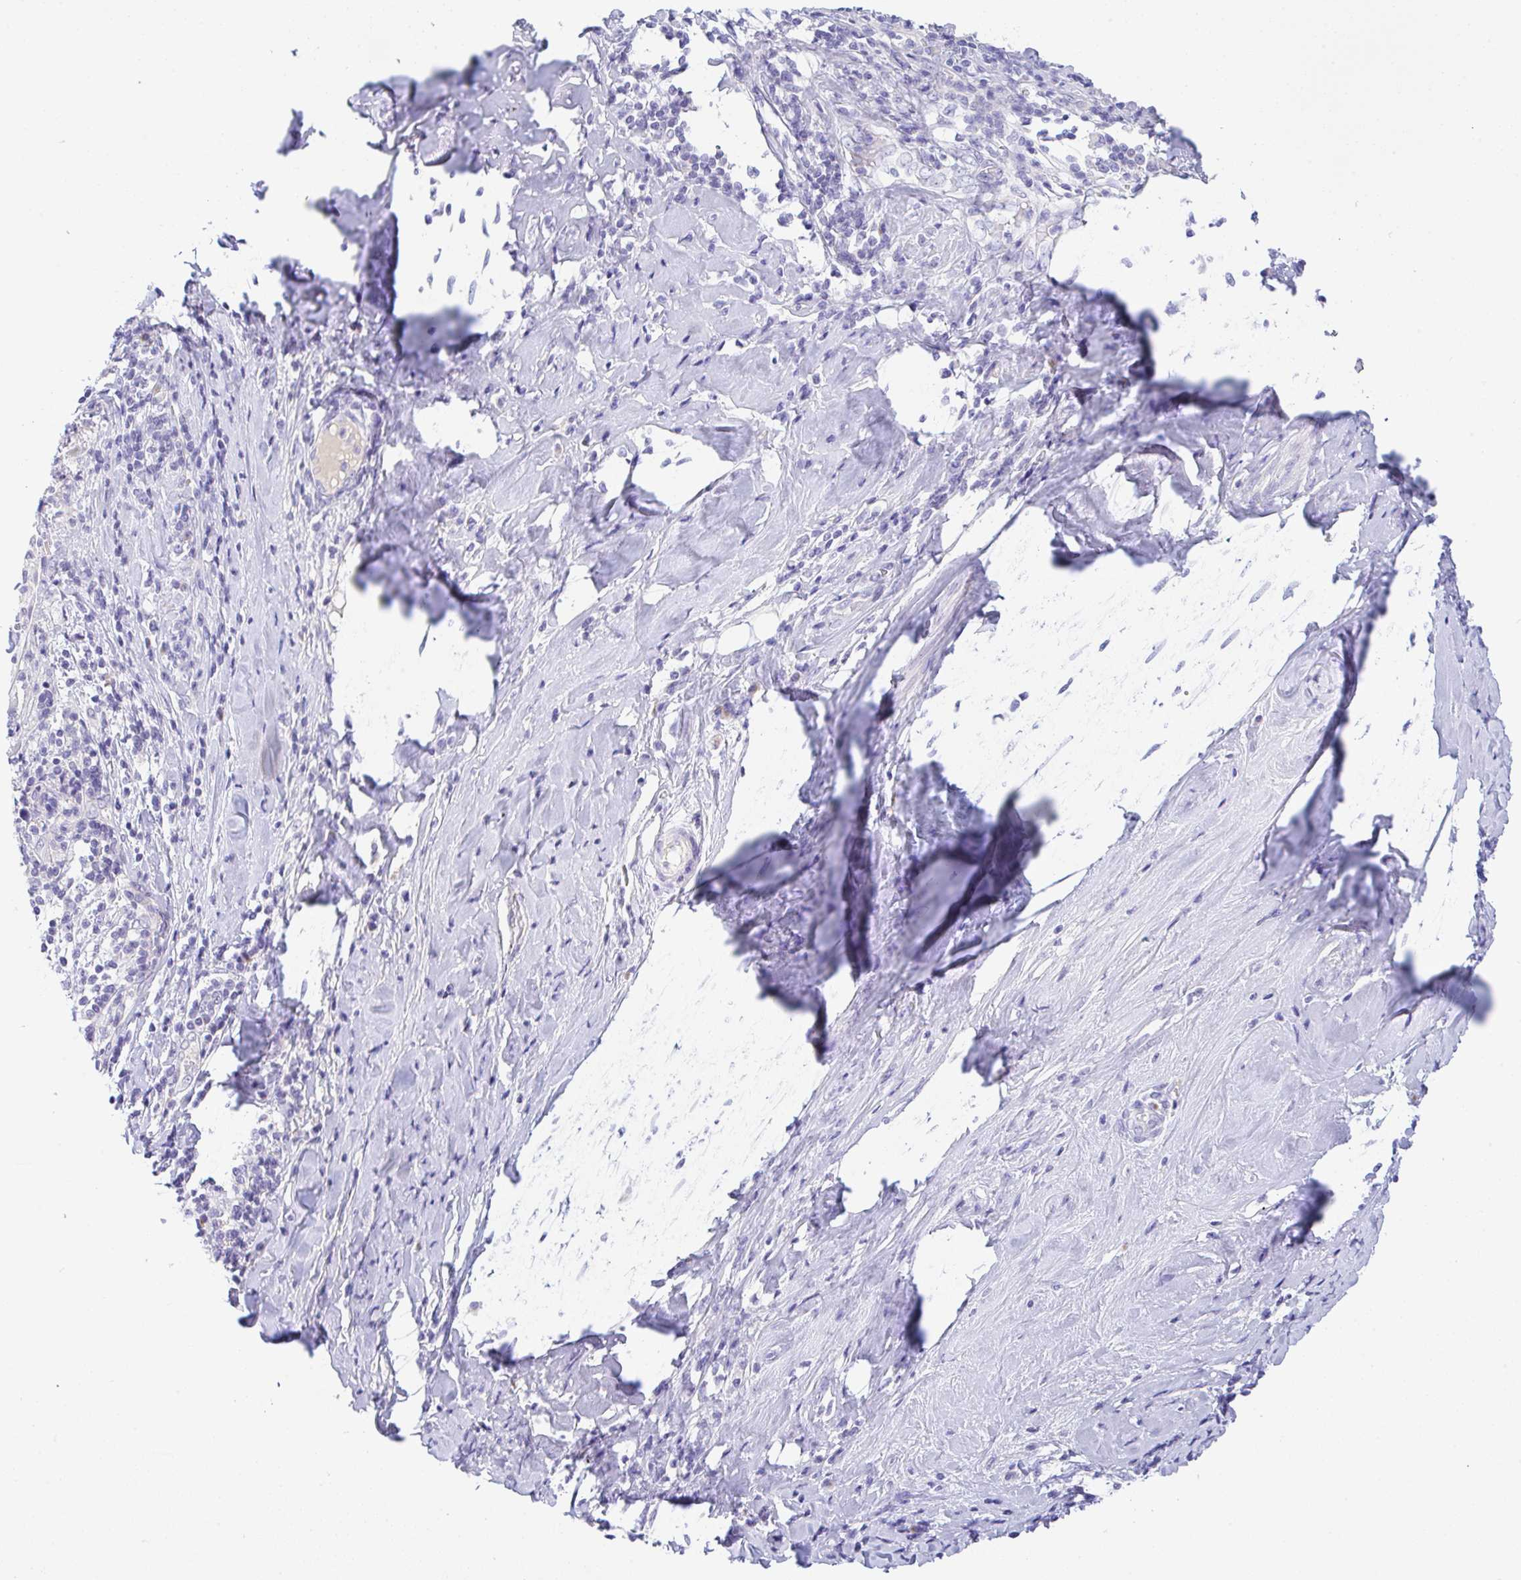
{"staining": {"intensity": "negative", "quantity": "none", "location": "none"}, "tissue": "cervical cancer", "cell_type": "Tumor cells", "image_type": "cancer", "snomed": [{"axis": "morphology", "description": "Squamous cell carcinoma, NOS"}, {"axis": "topography", "description": "Cervix"}], "caption": "The immunohistochemistry (IHC) micrograph has no significant expression in tumor cells of squamous cell carcinoma (cervical) tissue.", "gene": "SERPINE3", "patient": {"sex": "female", "age": 52}}